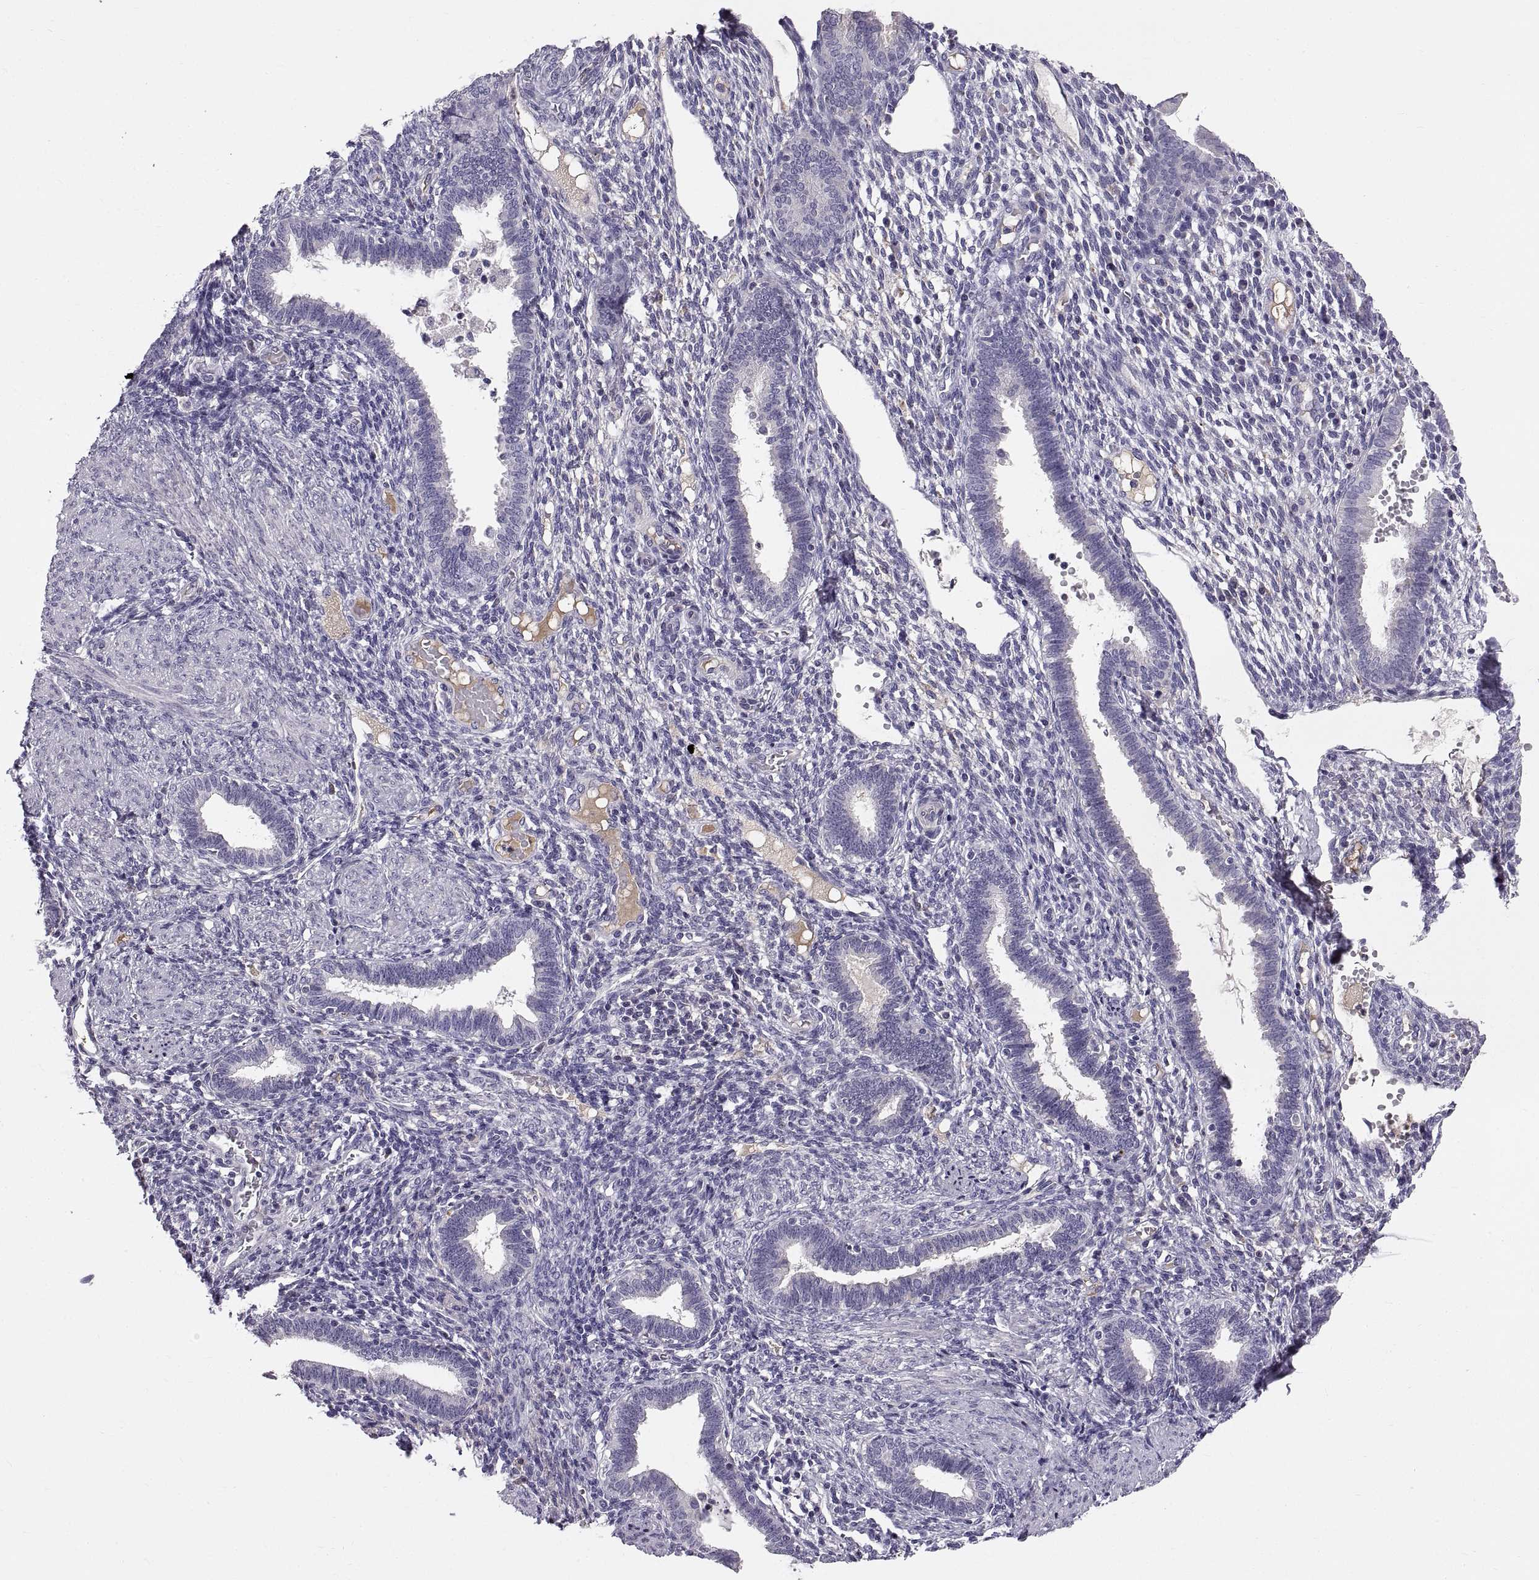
{"staining": {"intensity": "negative", "quantity": "none", "location": "none"}, "tissue": "endometrium", "cell_type": "Cells in endometrial stroma", "image_type": "normal", "snomed": [{"axis": "morphology", "description": "Normal tissue, NOS"}, {"axis": "topography", "description": "Endometrium"}], "caption": "High power microscopy micrograph of an immunohistochemistry histopathology image of benign endometrium, revealing no significant positivity in cells in endometrial stroma.", "gene": "ADAM32", "patient": {"sex": "female", "age": 42}}